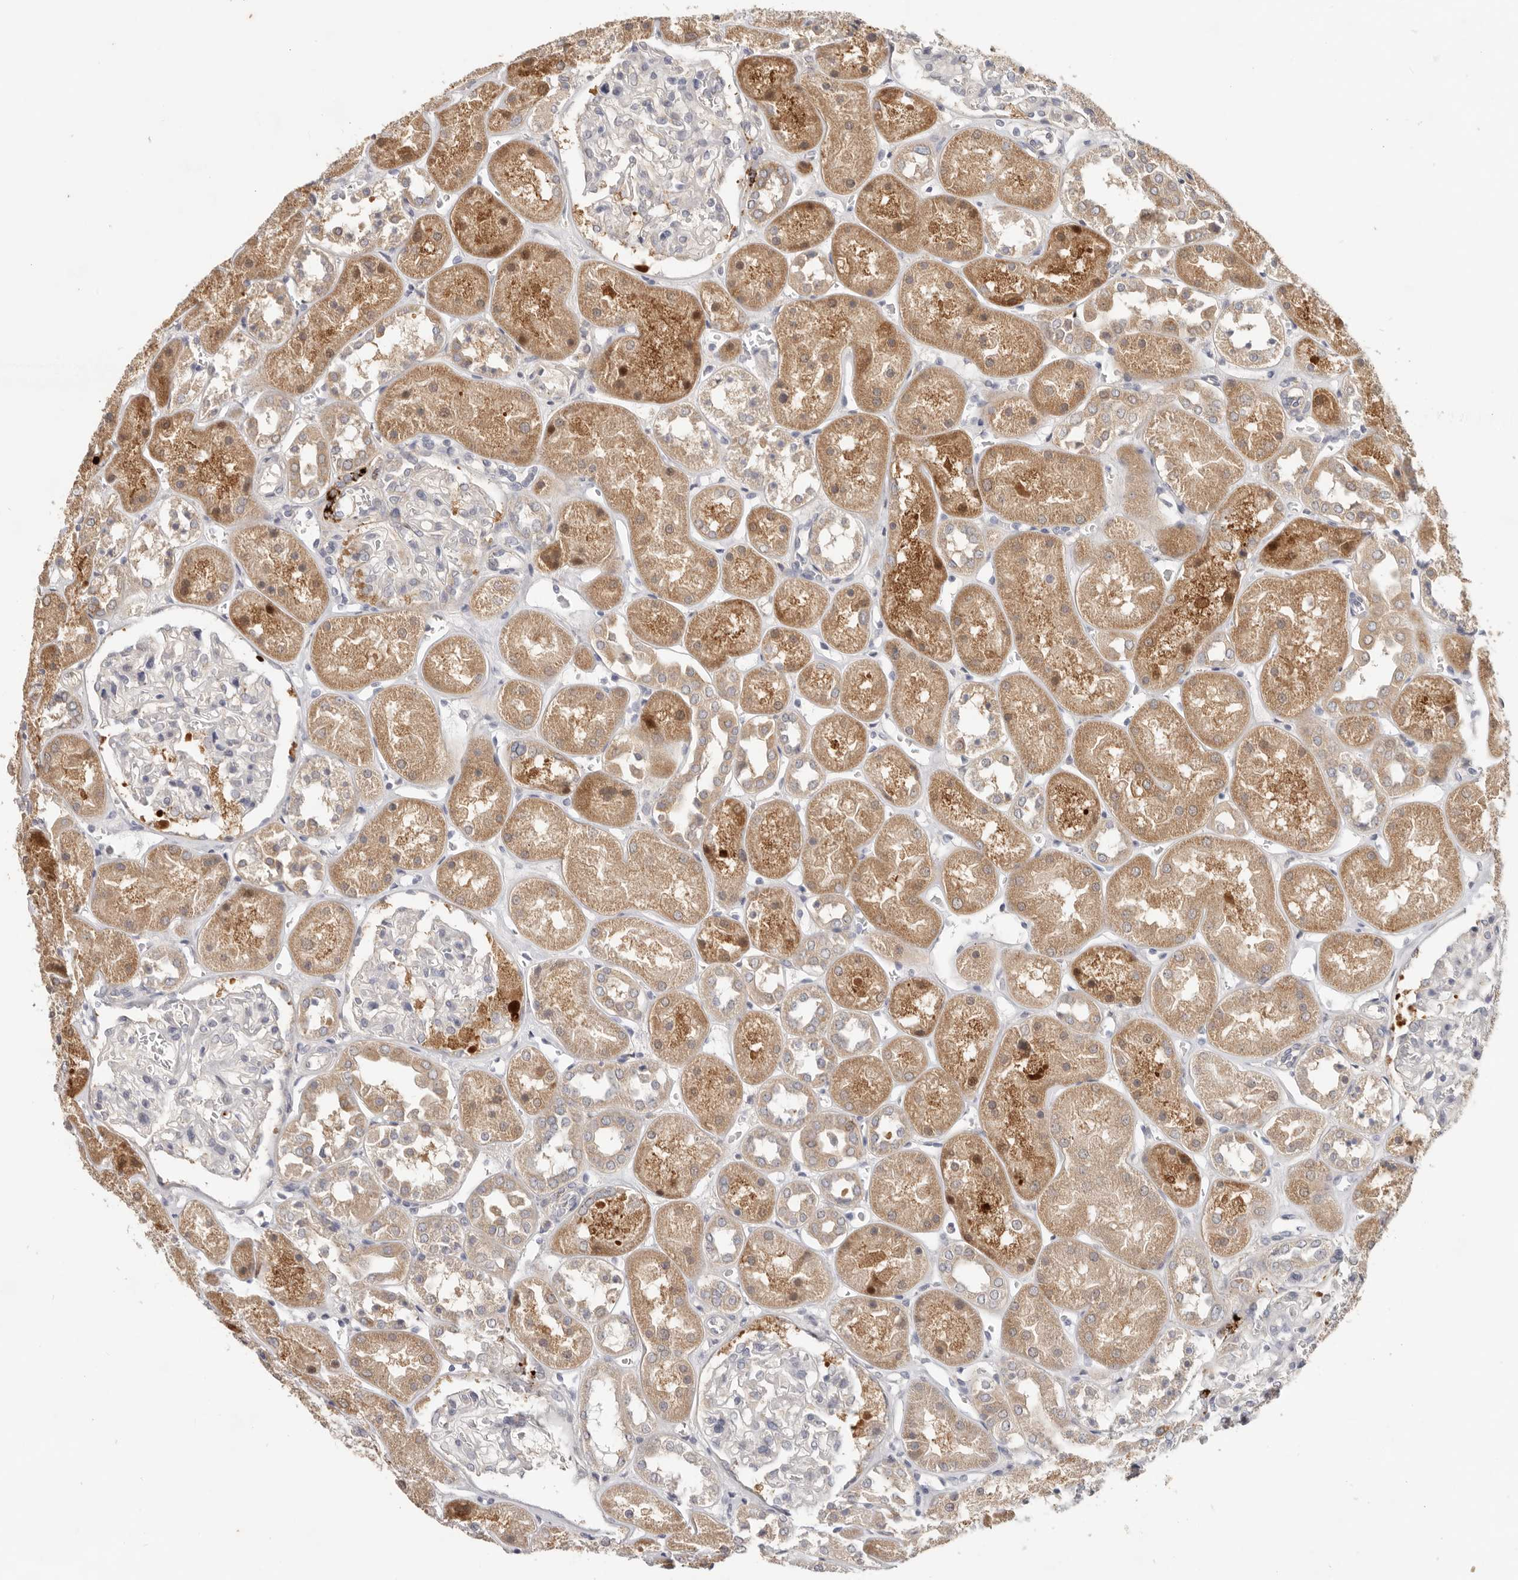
{"staining": {"intensity": "negative", "quantity": "none", "location": "none"}, "tissue": "kidney", "cell_type": "Cells in glomeruli", "image_type": "normal", "snomed": [{"axis": "morphology", "description": "Normal tissue, NOS"}, {"axis": "topography", "description": "Kidney"}], "caption": "Micrograph shows no protein positivity in cells in glomeruli of benign kidney. The staining was performed using DAB (3,3'-diaminobenzidine) to visualize the protein expression in brown, while the nuclei were stained in blue with hematoxylin (Magnification: 20x).", "gene": "WDR77", "patient": {"sex": "male", "age": 70}}